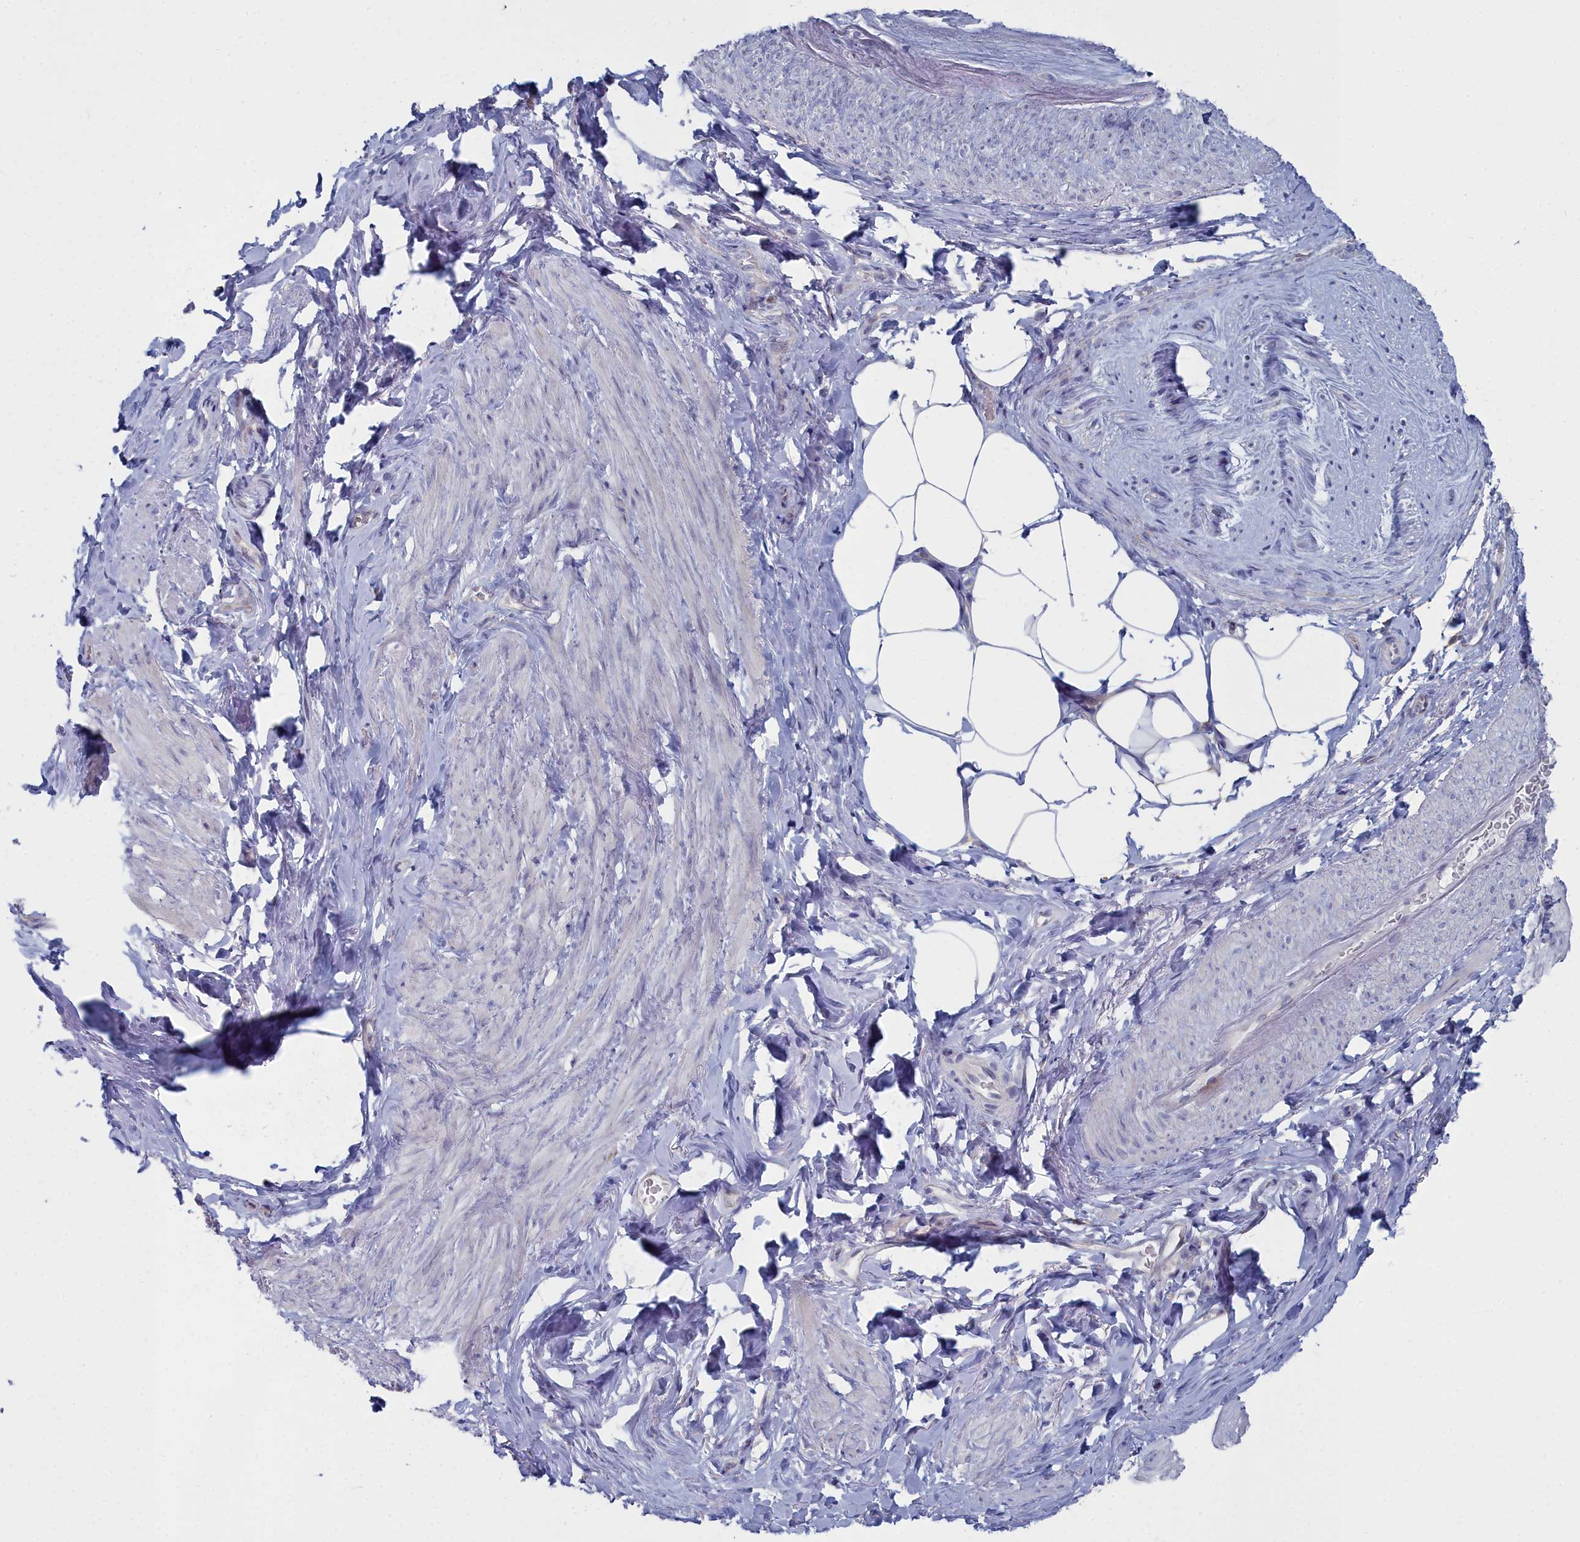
{"staining": {"intensity": "negative", "quantity": "none", "location": "none"}, "tissue": "smooth muscle", "cell_type": "Smooth muscle cells", "image_type": "normal", "snomed": [{"axis": "morphology", "description": "Normal tissue, NOS"}, {"axis": "topography", "description": "Smooth muscle"}, {"axis": "topography", "description": "Peripheral nerve tissue"}], "caption": "This is a histopathology image of immunohistochemistry (IHC) staining of benign smooth muscle, which shows no positivity in smooth muscle cells.", "gene": "CCDC149", "patient": {"sex": "male", "age": 69}}